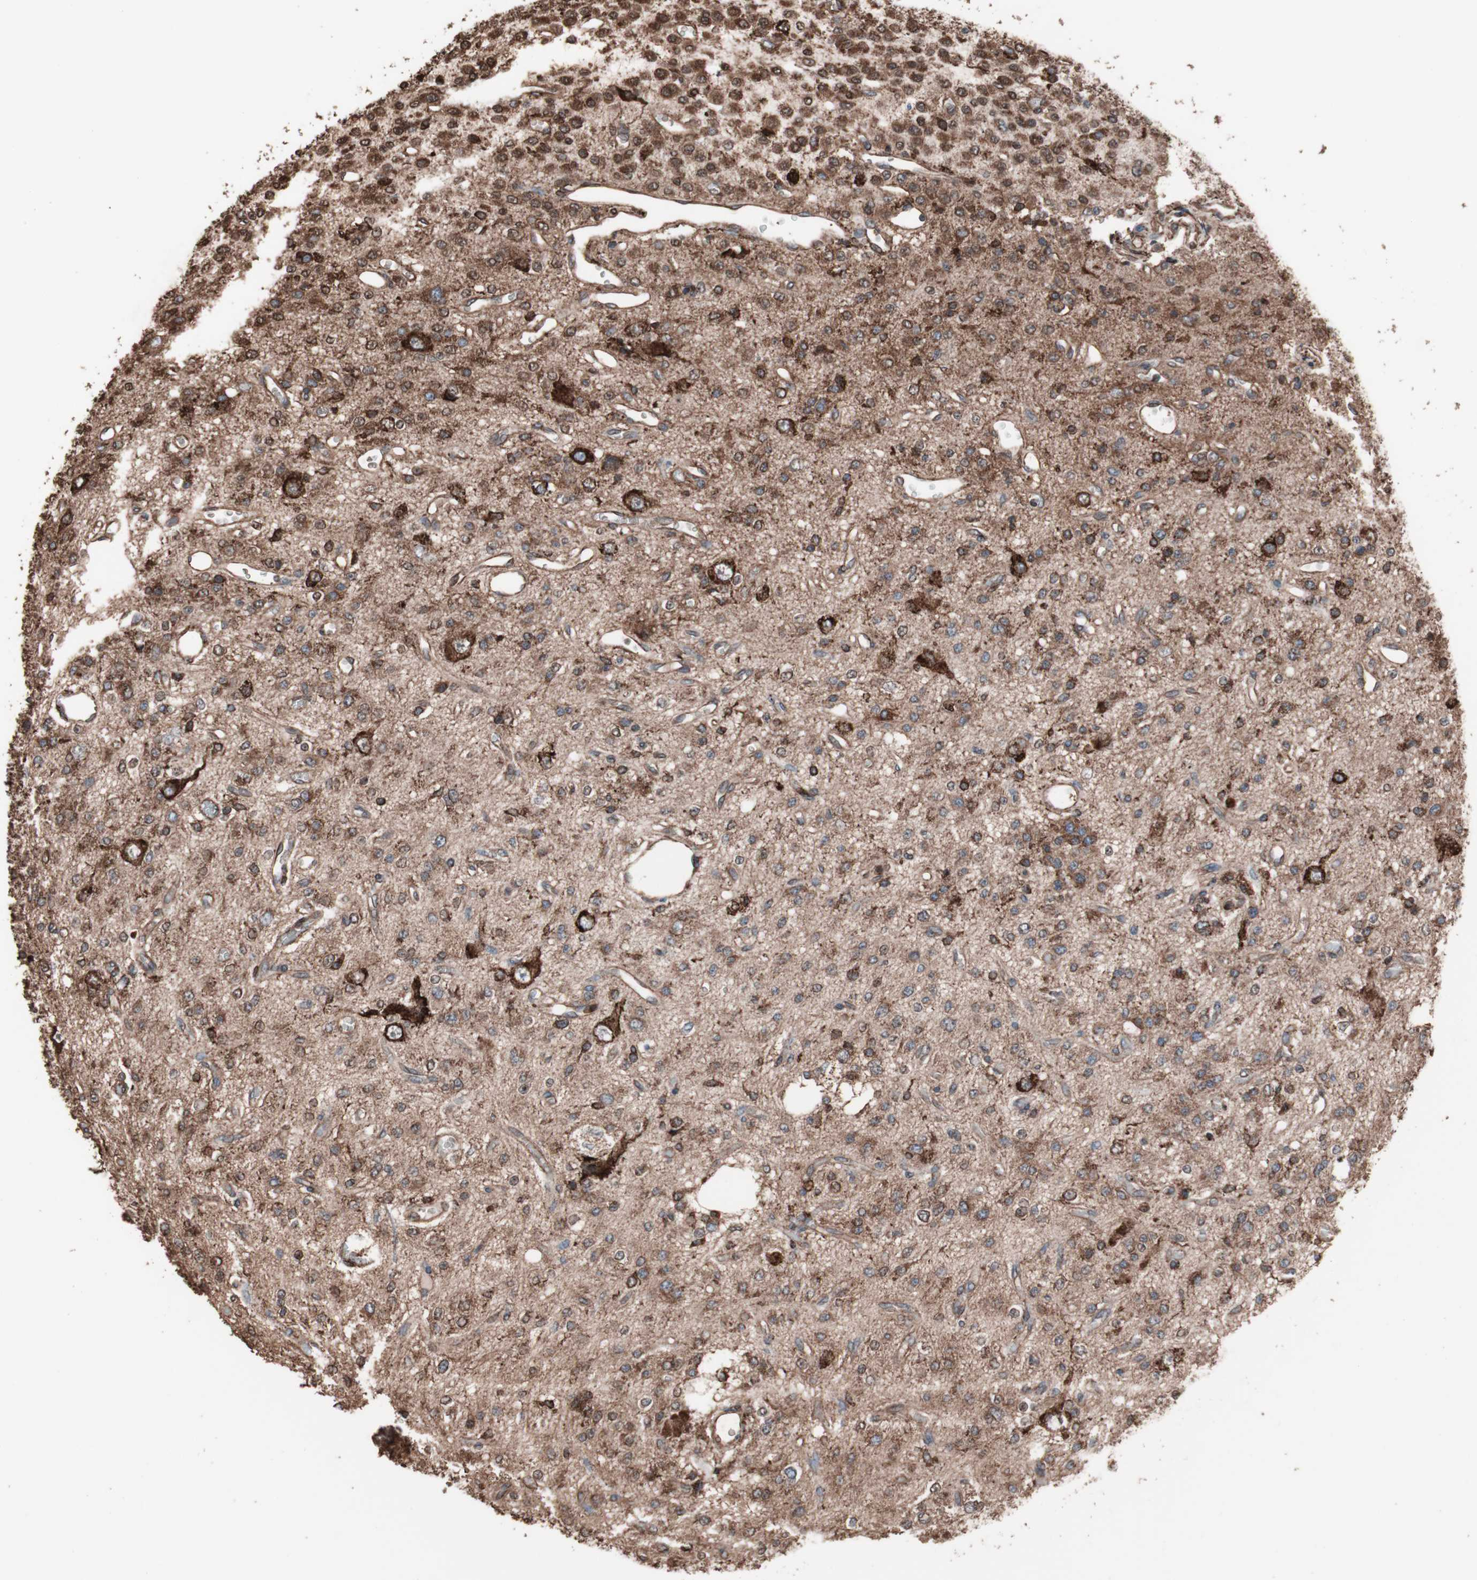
{"staining": {"intensity": "moderate", "quantity": ">75%", "location": "cytoplasmic/membranous"}, "tissue": "glioma", "cell_type": "Tumor cells", "image_type": "cancer", "snomed": [{"axis": "morphology", "description": "Glioma, malignant, Low grade"}, {"axis": "topography", "description": "Brain"}], "caption": "Malignant glioma (low-grade) tissue shows moderate cytoplasmic/membranous positivity in about >75% of tumor cells", "gene": "HSP90B1", "patient": {"sex": "male", "age": 38}}